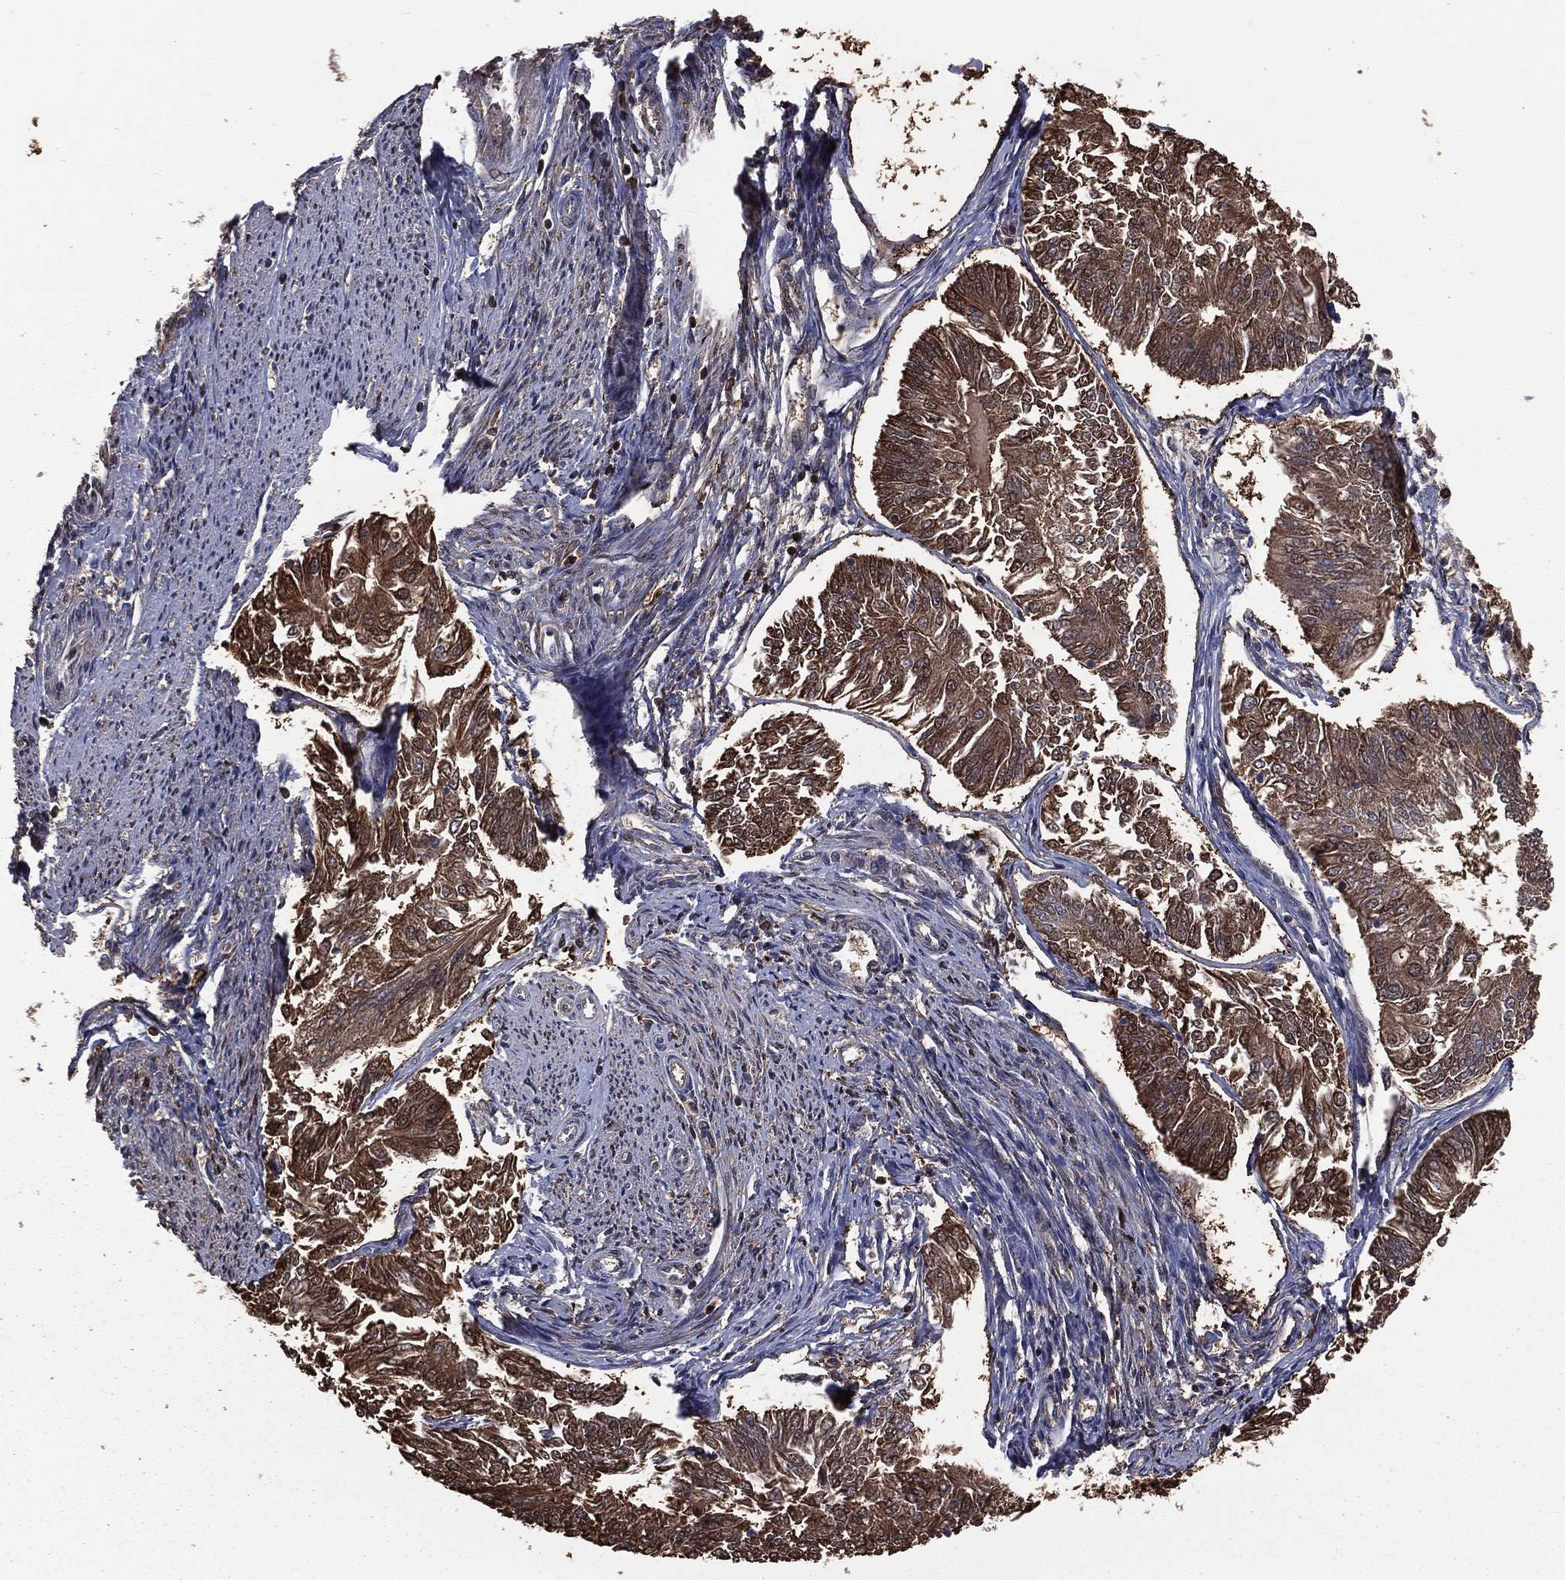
{"staining": {"intensity": "strong", "quantity": ">75%", "location": "cytoplasmic/membranous"}, "tissue": "endometrial cancer", "cell_type": "Tumor cells", "image_type": "cancer", "snomed": [{"axis": "morphology", "description": "Adenocarcinoma, NOS"}, {"axis": "topography", "description": "Endometrium"}], "caption": "Immunohistochemistry histopathology image of endometrial adenocarcinoma stained for a protein (brown), which demonstrates high levels of strong cytoplasmic/membranous expression in about >75% of tumor cells.", "gene": "TBC1D2", "patient": {"sex": "female", "age": 58}}